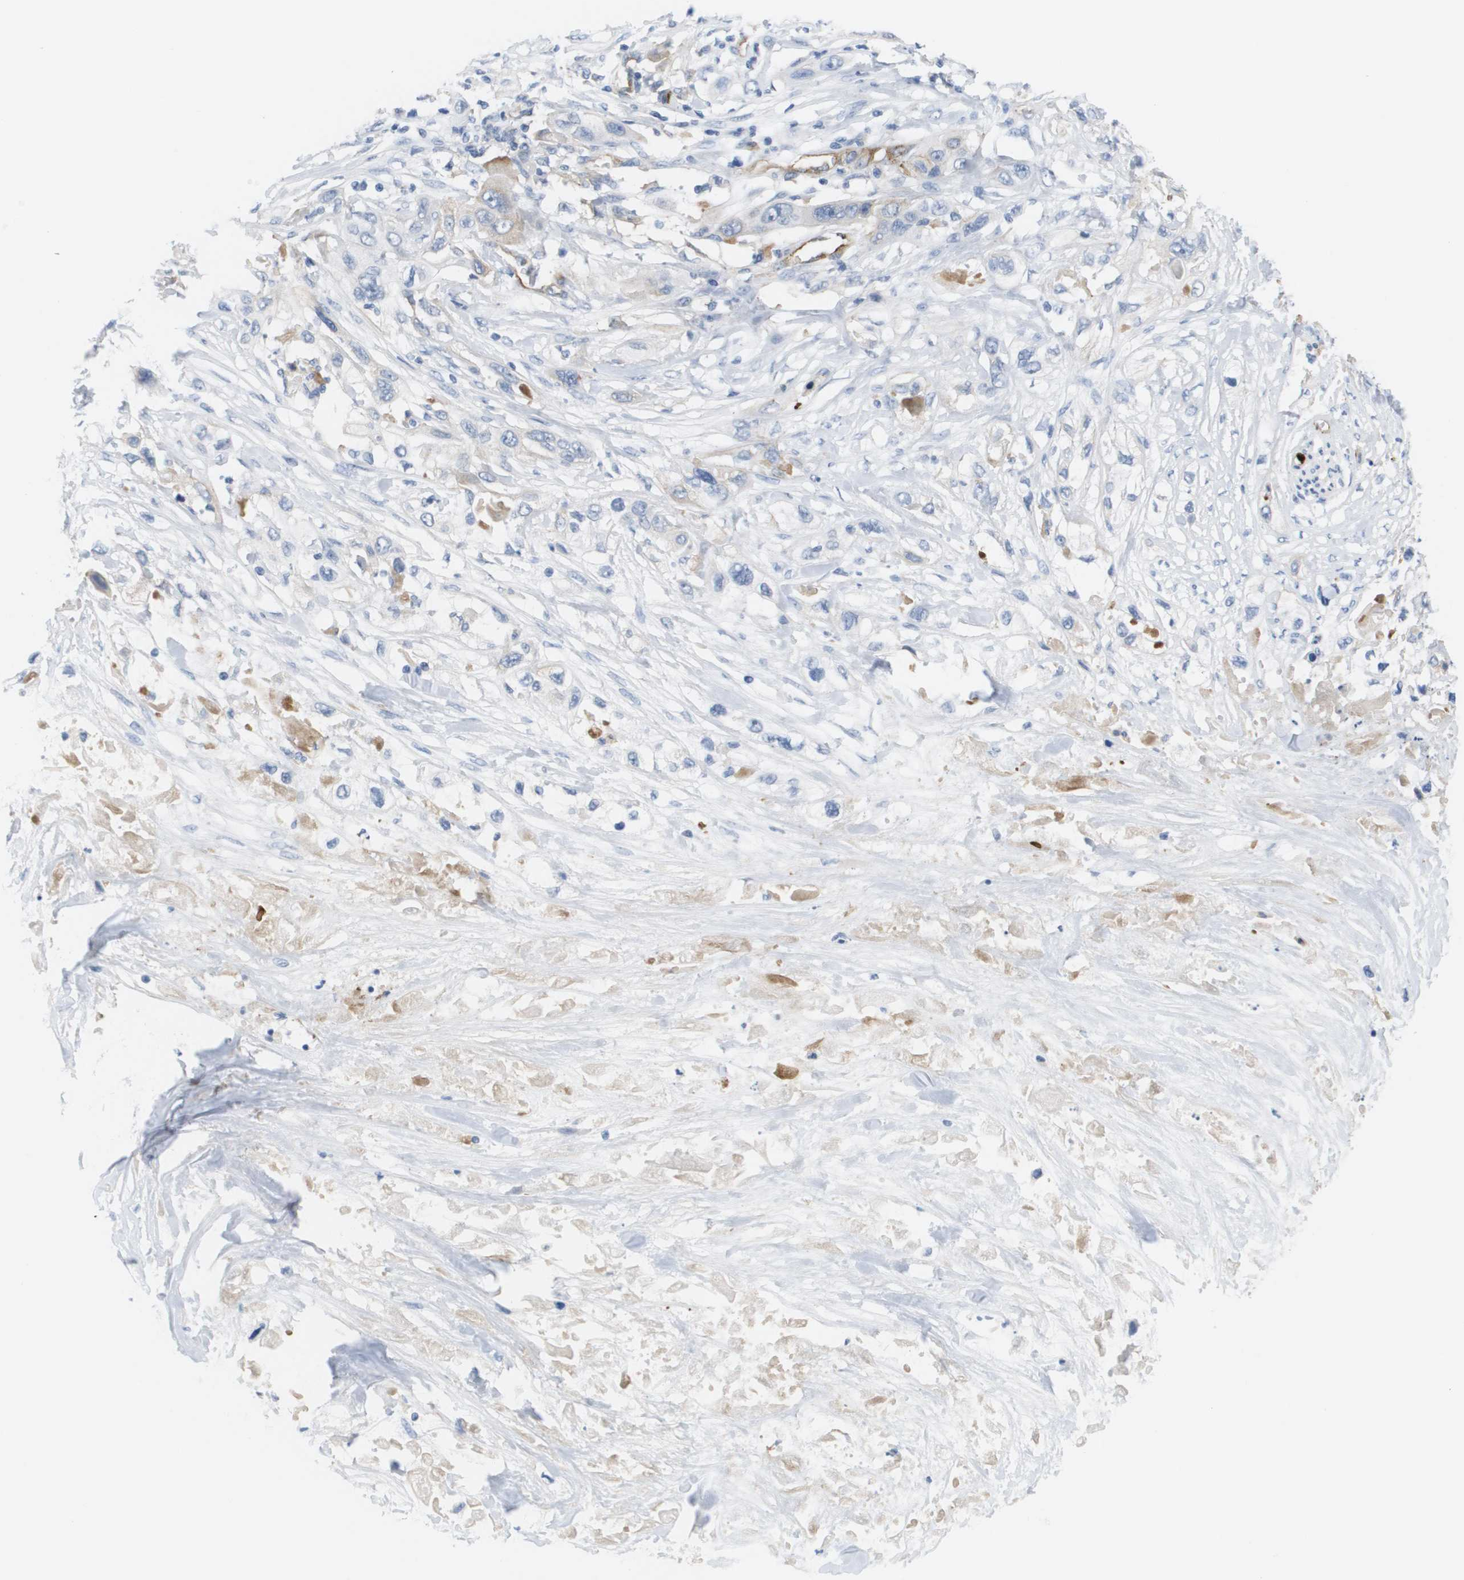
{"staining": {"intensity": "negative", "quantity": "none", "location": "none"}, "tissue": "pancreatic cancer", "cell_type": "Tumor cells", "image_type": "cancer", "snomed": [{"axis": "morphology", "description": "Adenocarcinoma, NOS"}, {"axis": "topography", "description": "Pancreas"}], "caption": "Pancreatic cancer (adenocarcinoma) was stained to show a protein in brown. There is no significant staining in tumor cells.", "gene": "ANGPT2", "patient": {"sex": "female", "age": 70}}